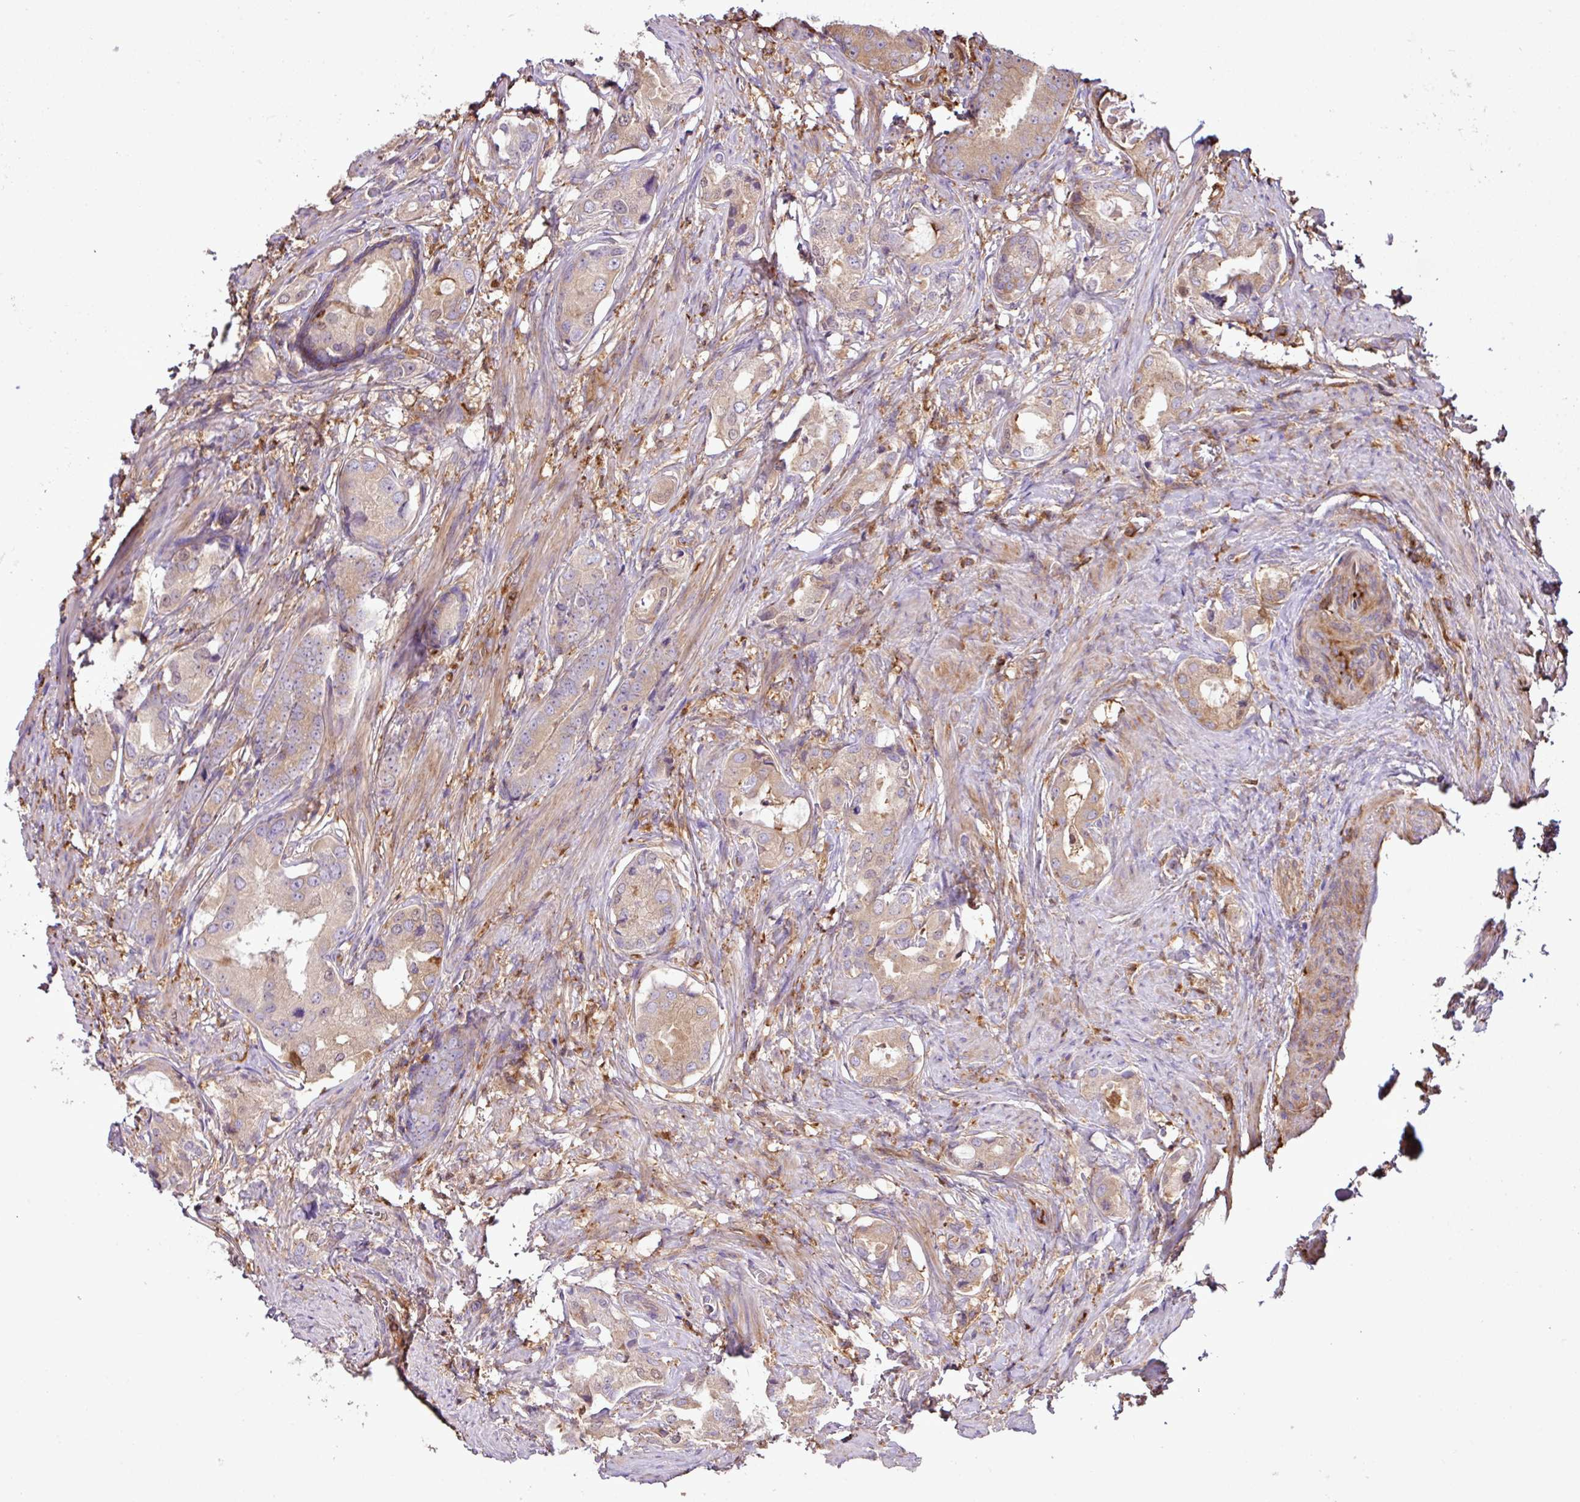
{"staining": {"intensity": "weak", "quantity": ">75%", "location": "cytoplasmic/membranous"}, "tissue": "prostate cancer", "cell_type": "Tumor cells", "image_type": "cancer", "snomed": [{"axis": "morphology", "description": "Adenocarcinoma, Low grade"}, {"axis": "topography", "description": "Prostate"}], "caption": "Immunohistochemical staining of prostate cancer (low-grade adenocarcinoma) reveals low levels of weak cytoplasmic/membranous positivity in approximately >75% of tumor cells.", "gene": "PGAP6", "patient": {"sex": "male", "age": 71}}